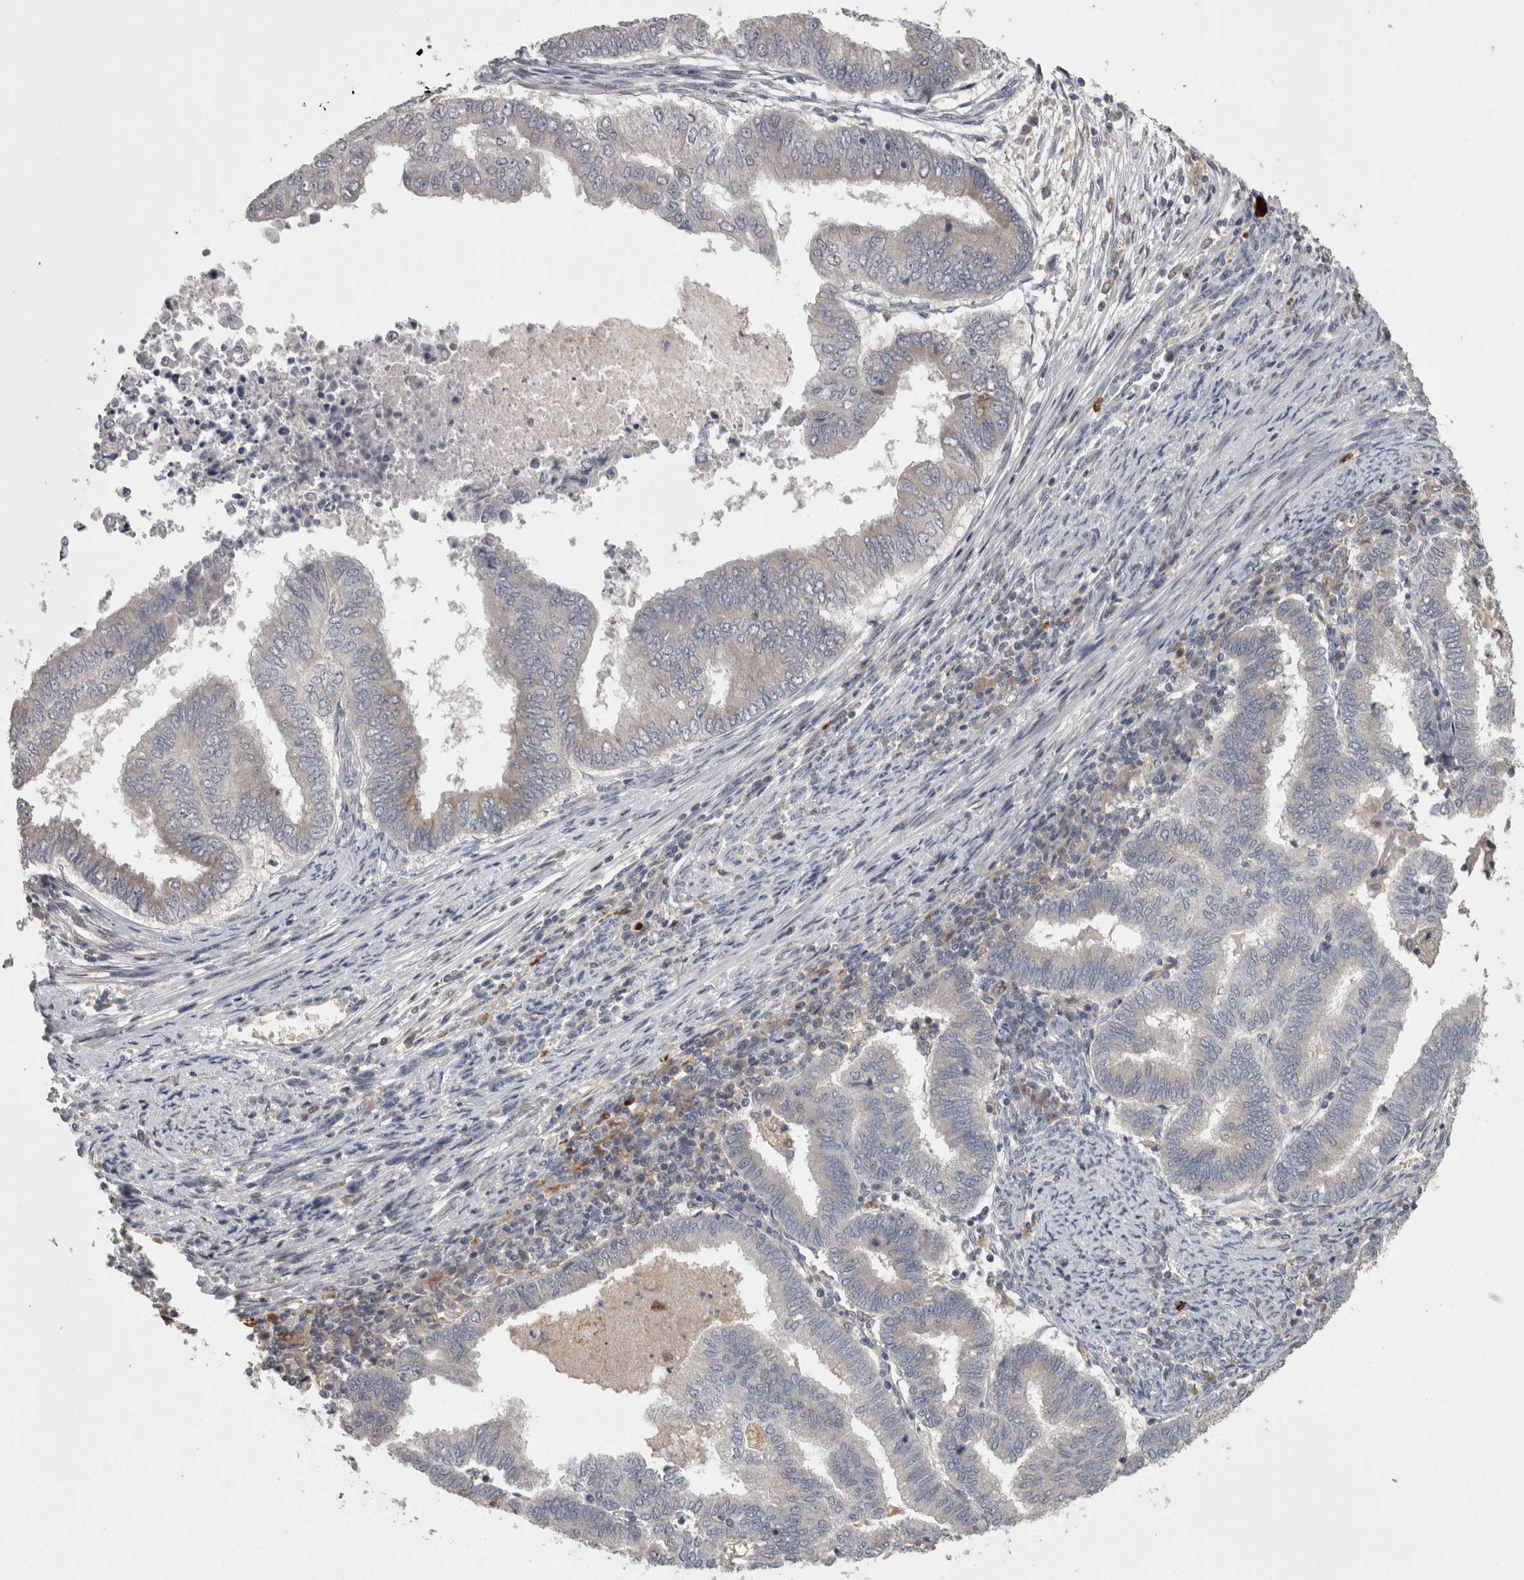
{"staining": {"intensity": "weak", "quantity": "<25%", "location": "cytoplasmic/membranous"}, "tissue": "endometrial cancer", "cell_type": "Tumor cells", "image_type": "cancer", "snomed": [{"axis": "morphology", "description": "Polyp, NOS"}, {"axis": "morphology", "description": "Adenocarcinoma, NOS"}, {"axis": "morphology", "description": "Adenoma, NOS"}, {"axis": "topography", "description": "Endometrium"}], "caption": "Immunohistochemical staining of endometrial cancer reveals no significant expression in tumor cells.", "gene": "PCM1", "patient": {"sex": "female", "age": 79}}